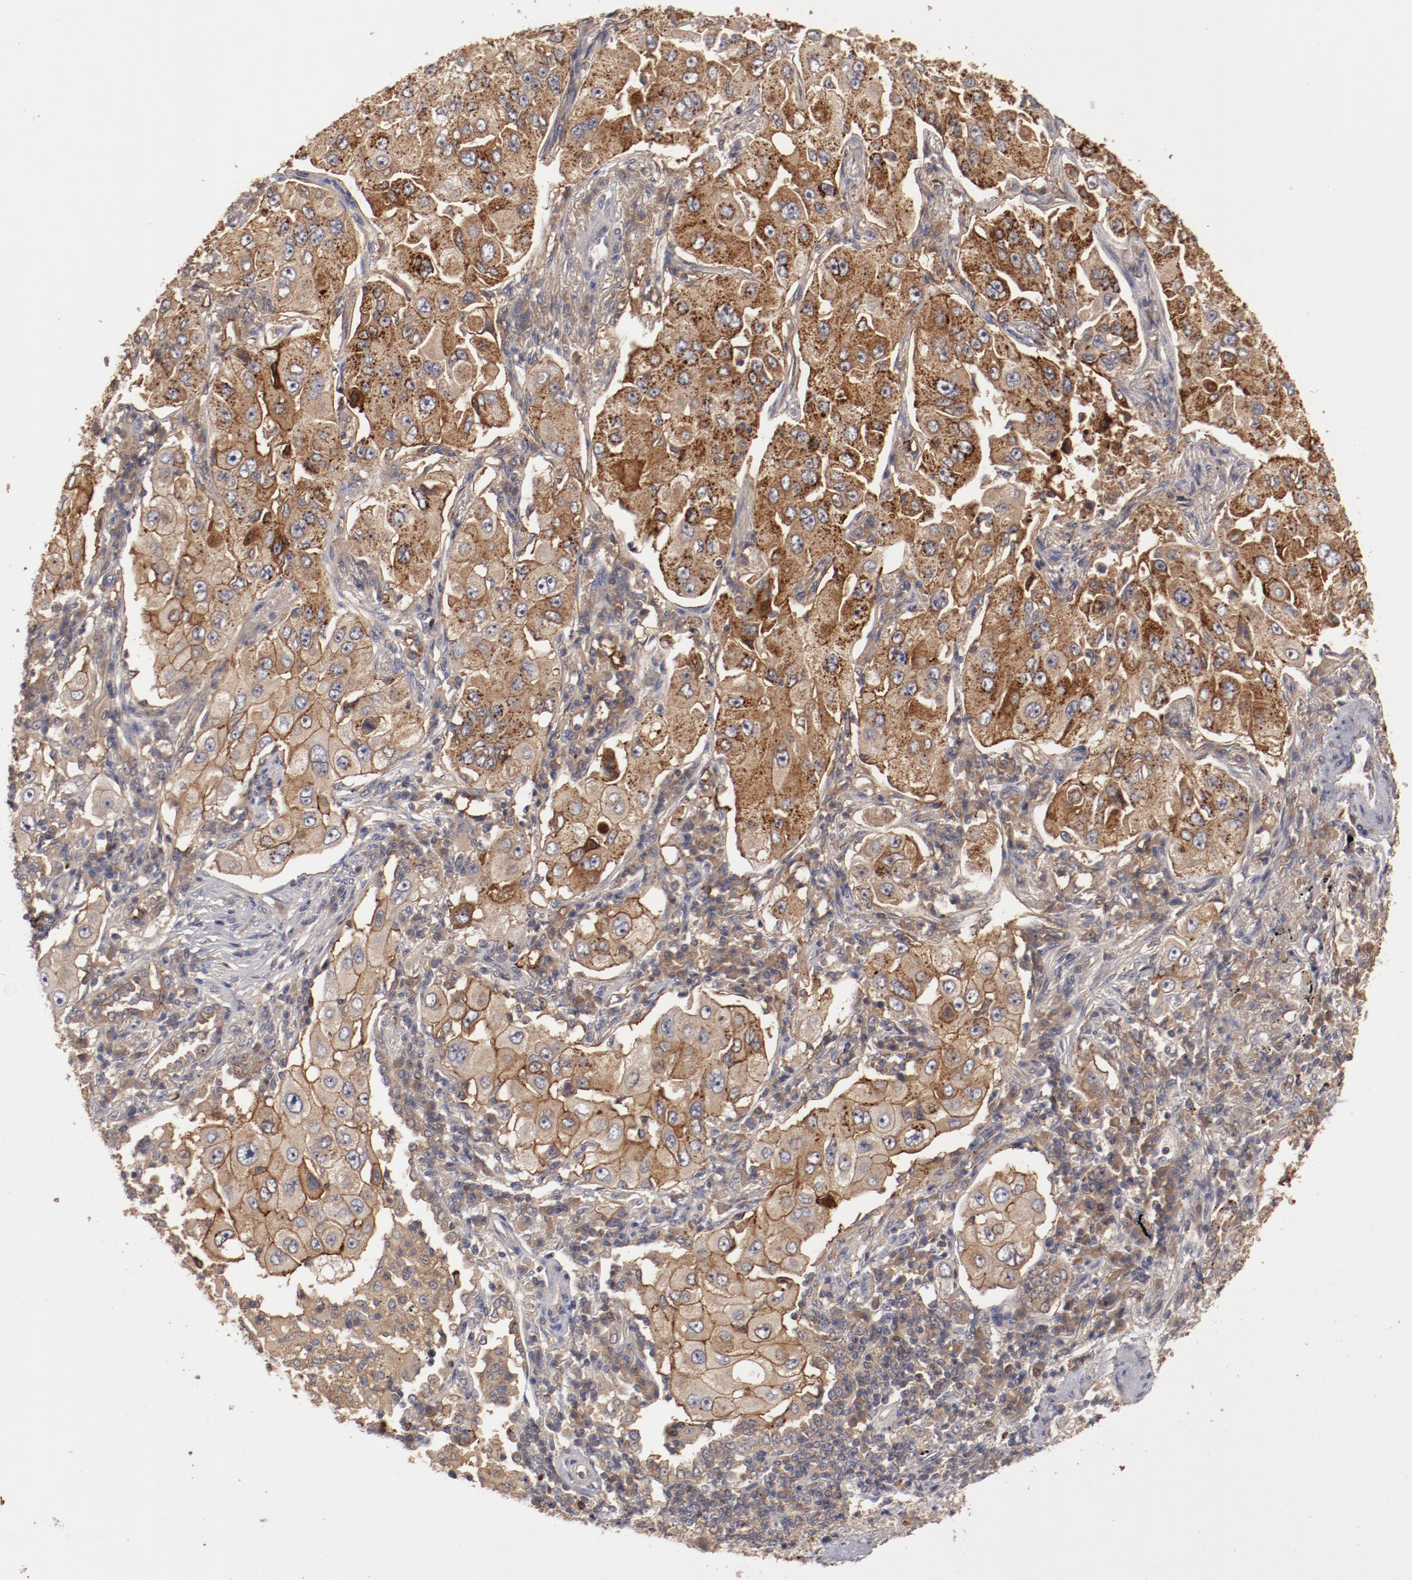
{"staining": {"intensity": "strong", "quantity": ">75%", "location": "cytoplasmic/membranous"}, "tissue": "lung cancer", "cell_type": "Tumor cells", "image_type": "cancer", "snomed": [{"axis": "morphology", "description": "Adenocarcinoma, NOS"}, {"axis": "topography", "description": "Lung"}], "caption": "Protein staining of lung adenocarcinoma tissue exhibits strong cytoplasmic/membranous expression in about >75% of tumor cells.", "gene": "LRRC75B", "patient": {"sex": "male", "age": 84}}